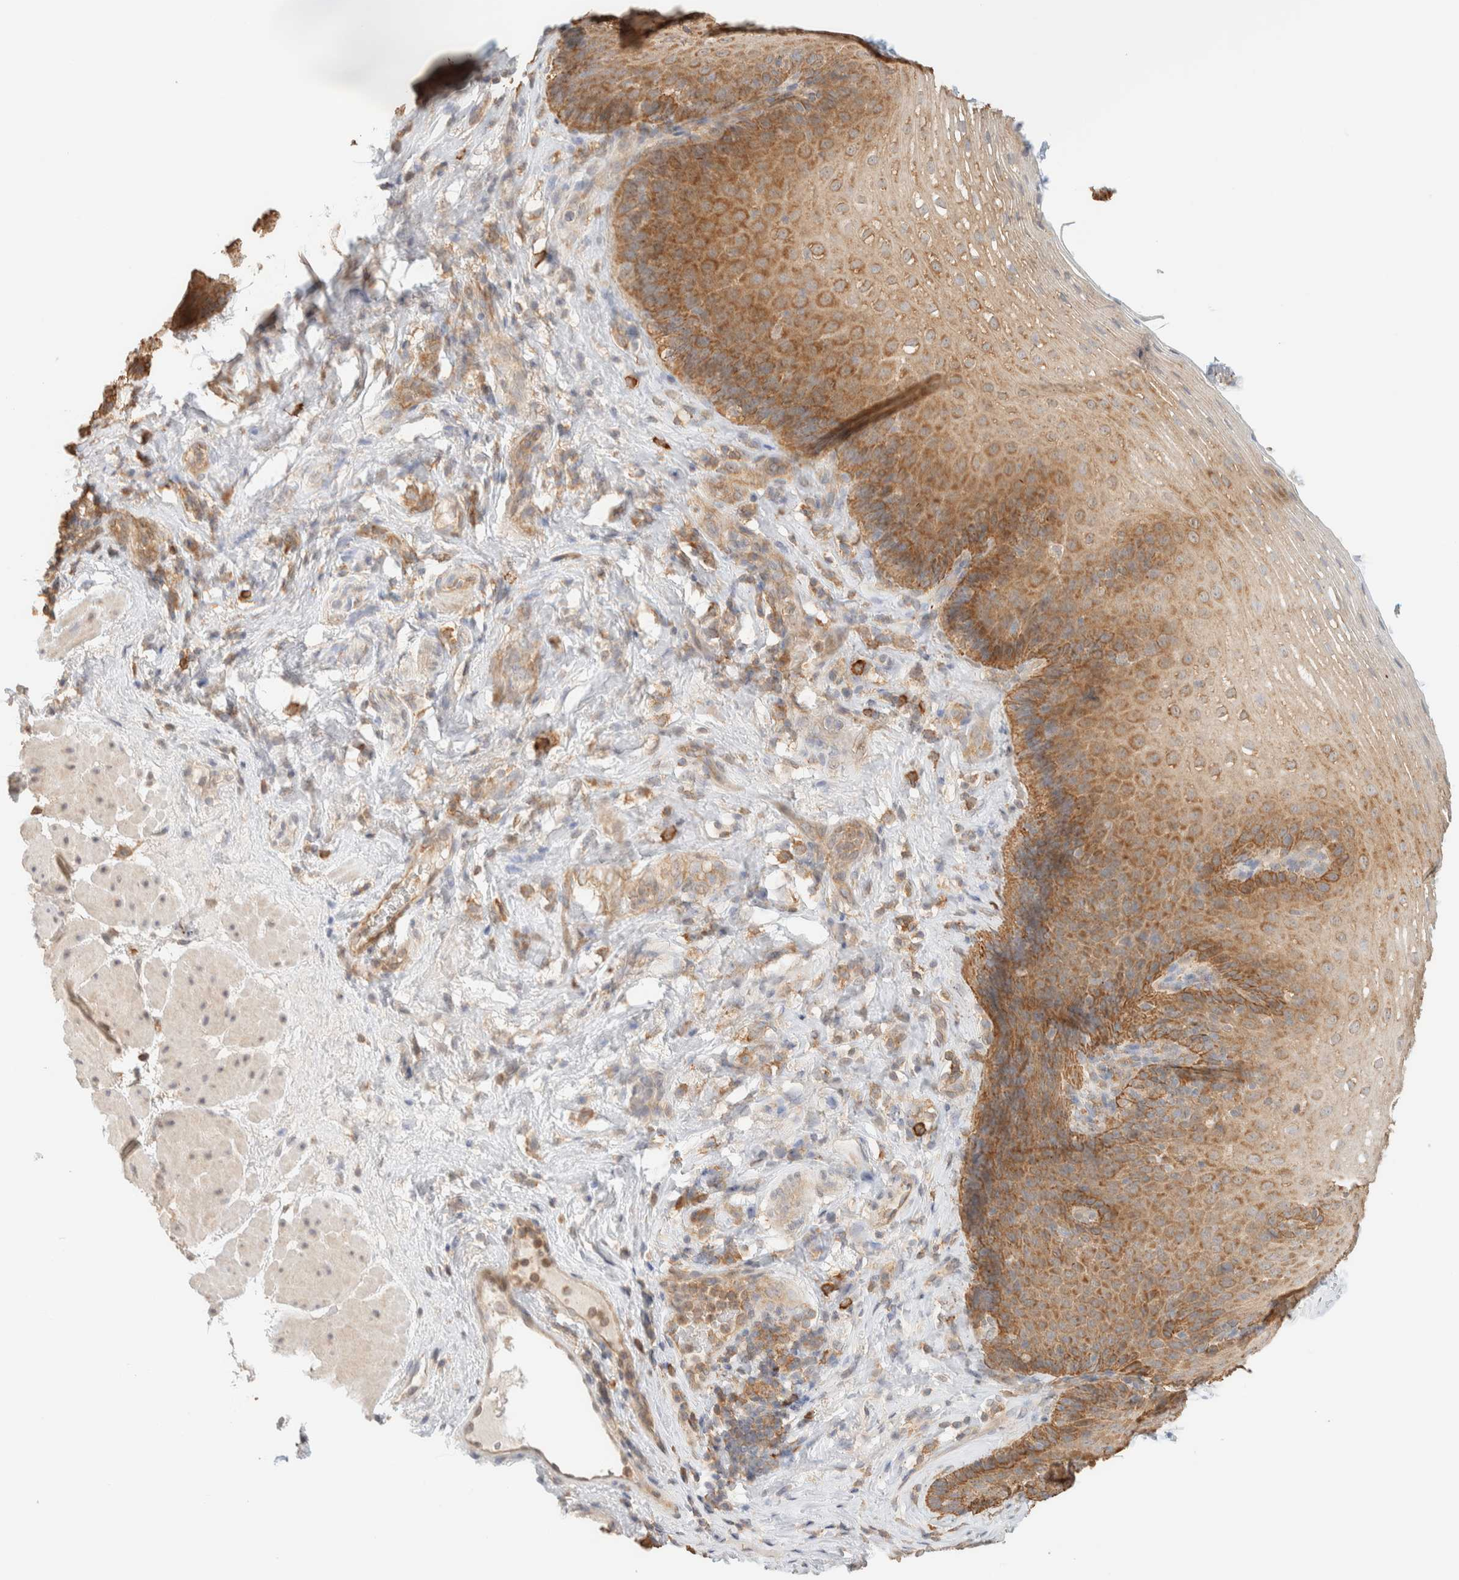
{"staining": {"intensity": "moderate", "quantity": ">75%", "location": "cytoplasmic/membranous"}, "tissue": "esophagus", "cell_type": "Squamous epithelial cells", "image_type": "normal", "snomed": [{"axis": "morphology", "description": "Normal tissue, NOS"}, {"axis": "topography", "description": "Esophagus"}], "caption": "This histopathology image reveals normal esophagus stained with immunohistochemistry (IHC) to label a protein in brown. The cytoplasmic/membranous of squamous epithelial cells show moderate positivity for the protein. Nuclei are counter-stained blue.", "gene": "TBC1D8B", "patient": {"sex": "female", "age": 66}}